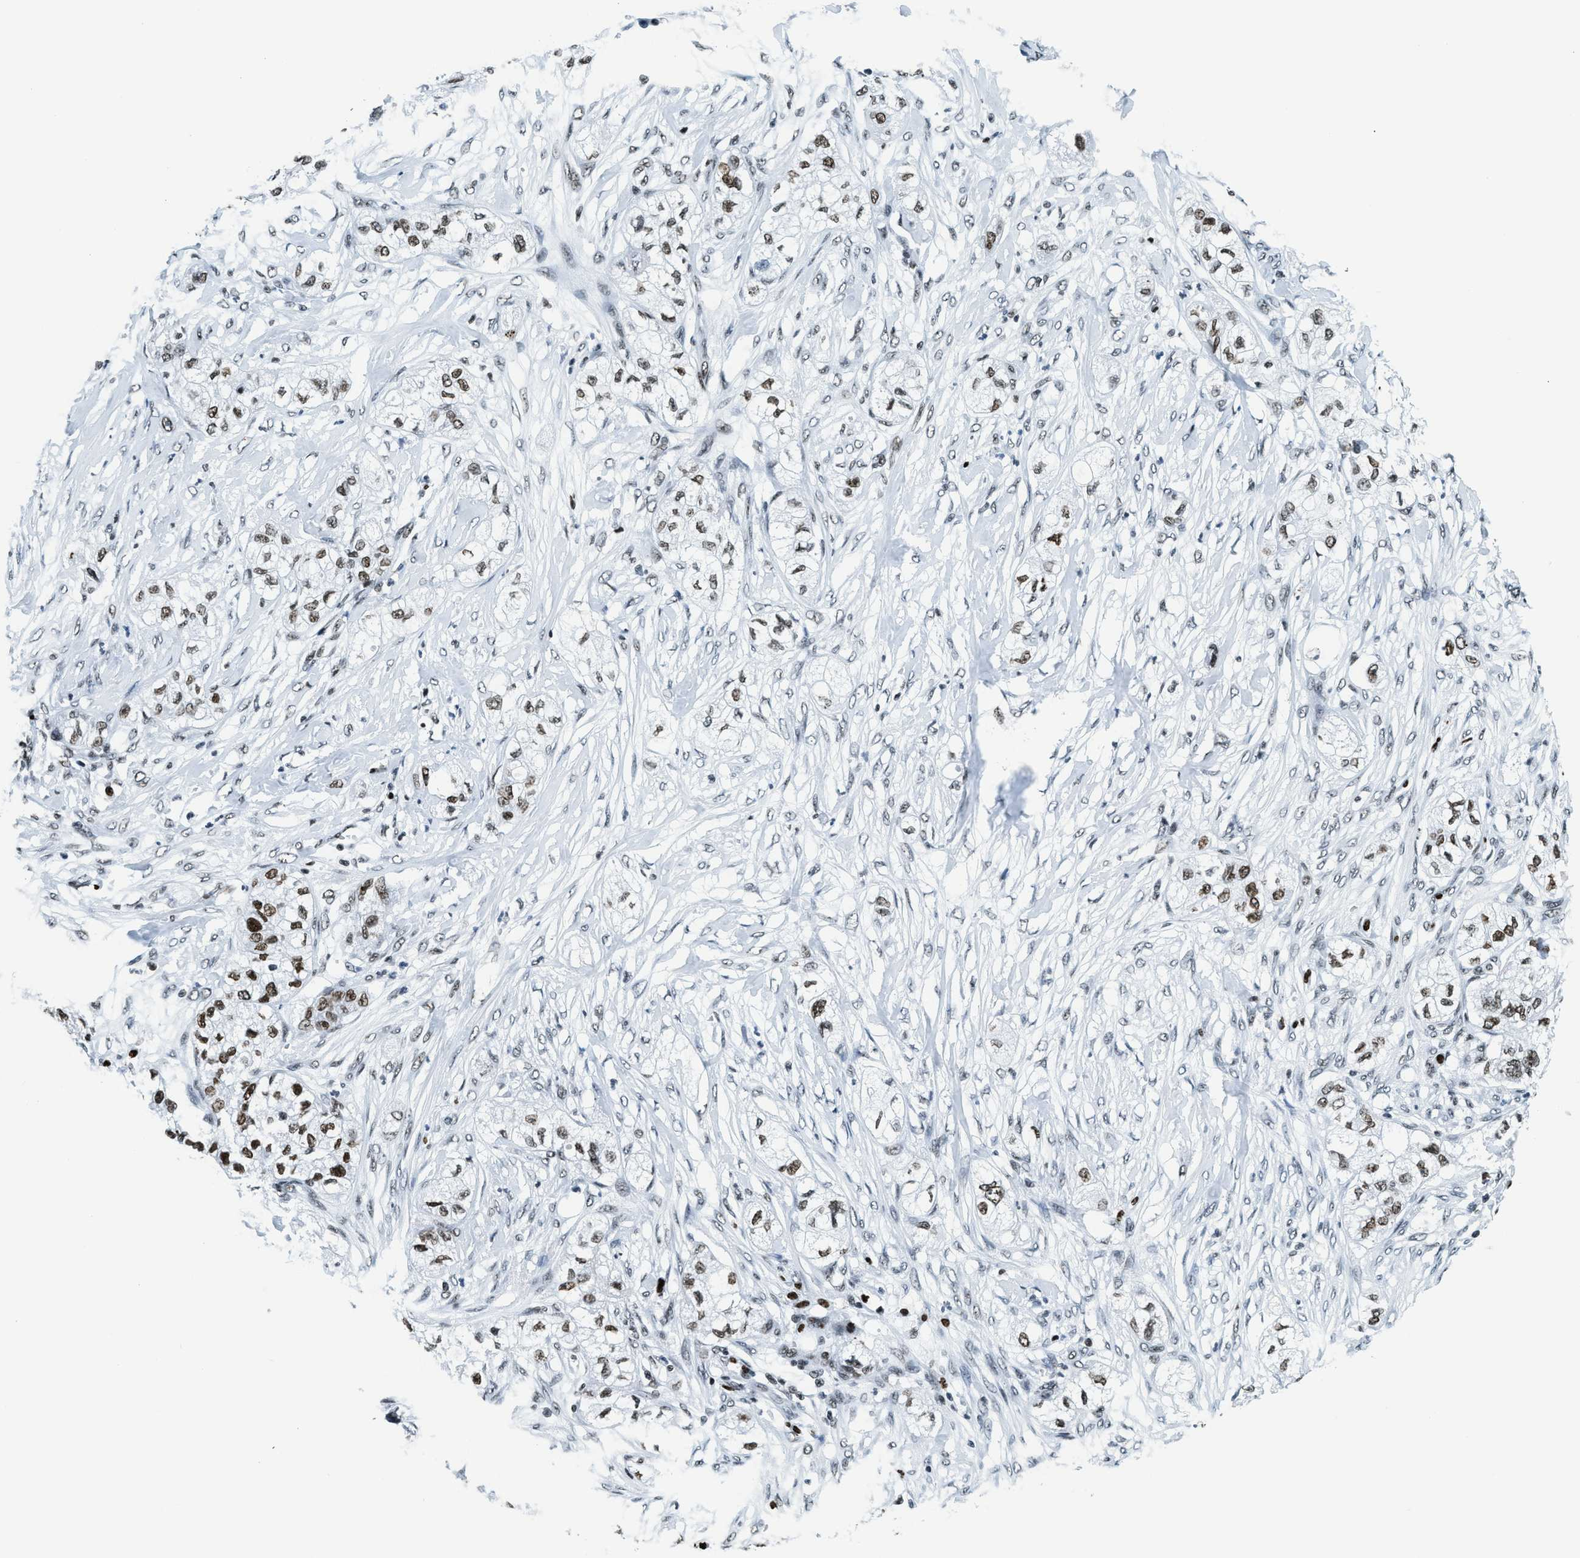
{"staining": {"intensity": "strong", "quantity": "25%-75%", "location": "nuclear"}, "tissue": "pancreatic cancer", "cell_type": "Tumor cells", "image_type": "cancer", "snomed": [{"axis": "morphology", "description": "Adenocarcinoma, NOS"}, {"axis": "topography", "description": "Pancreas"}], "caption": "This image demonstrates immunohistochemistry (IHC) staining of human pancreatic cancer (adenocarcinoma), with high strong nuclear expression in about 25%-75% of tumor cells.", "gene": "TOP1", "patient": {"sex": "female", "age": 78}}